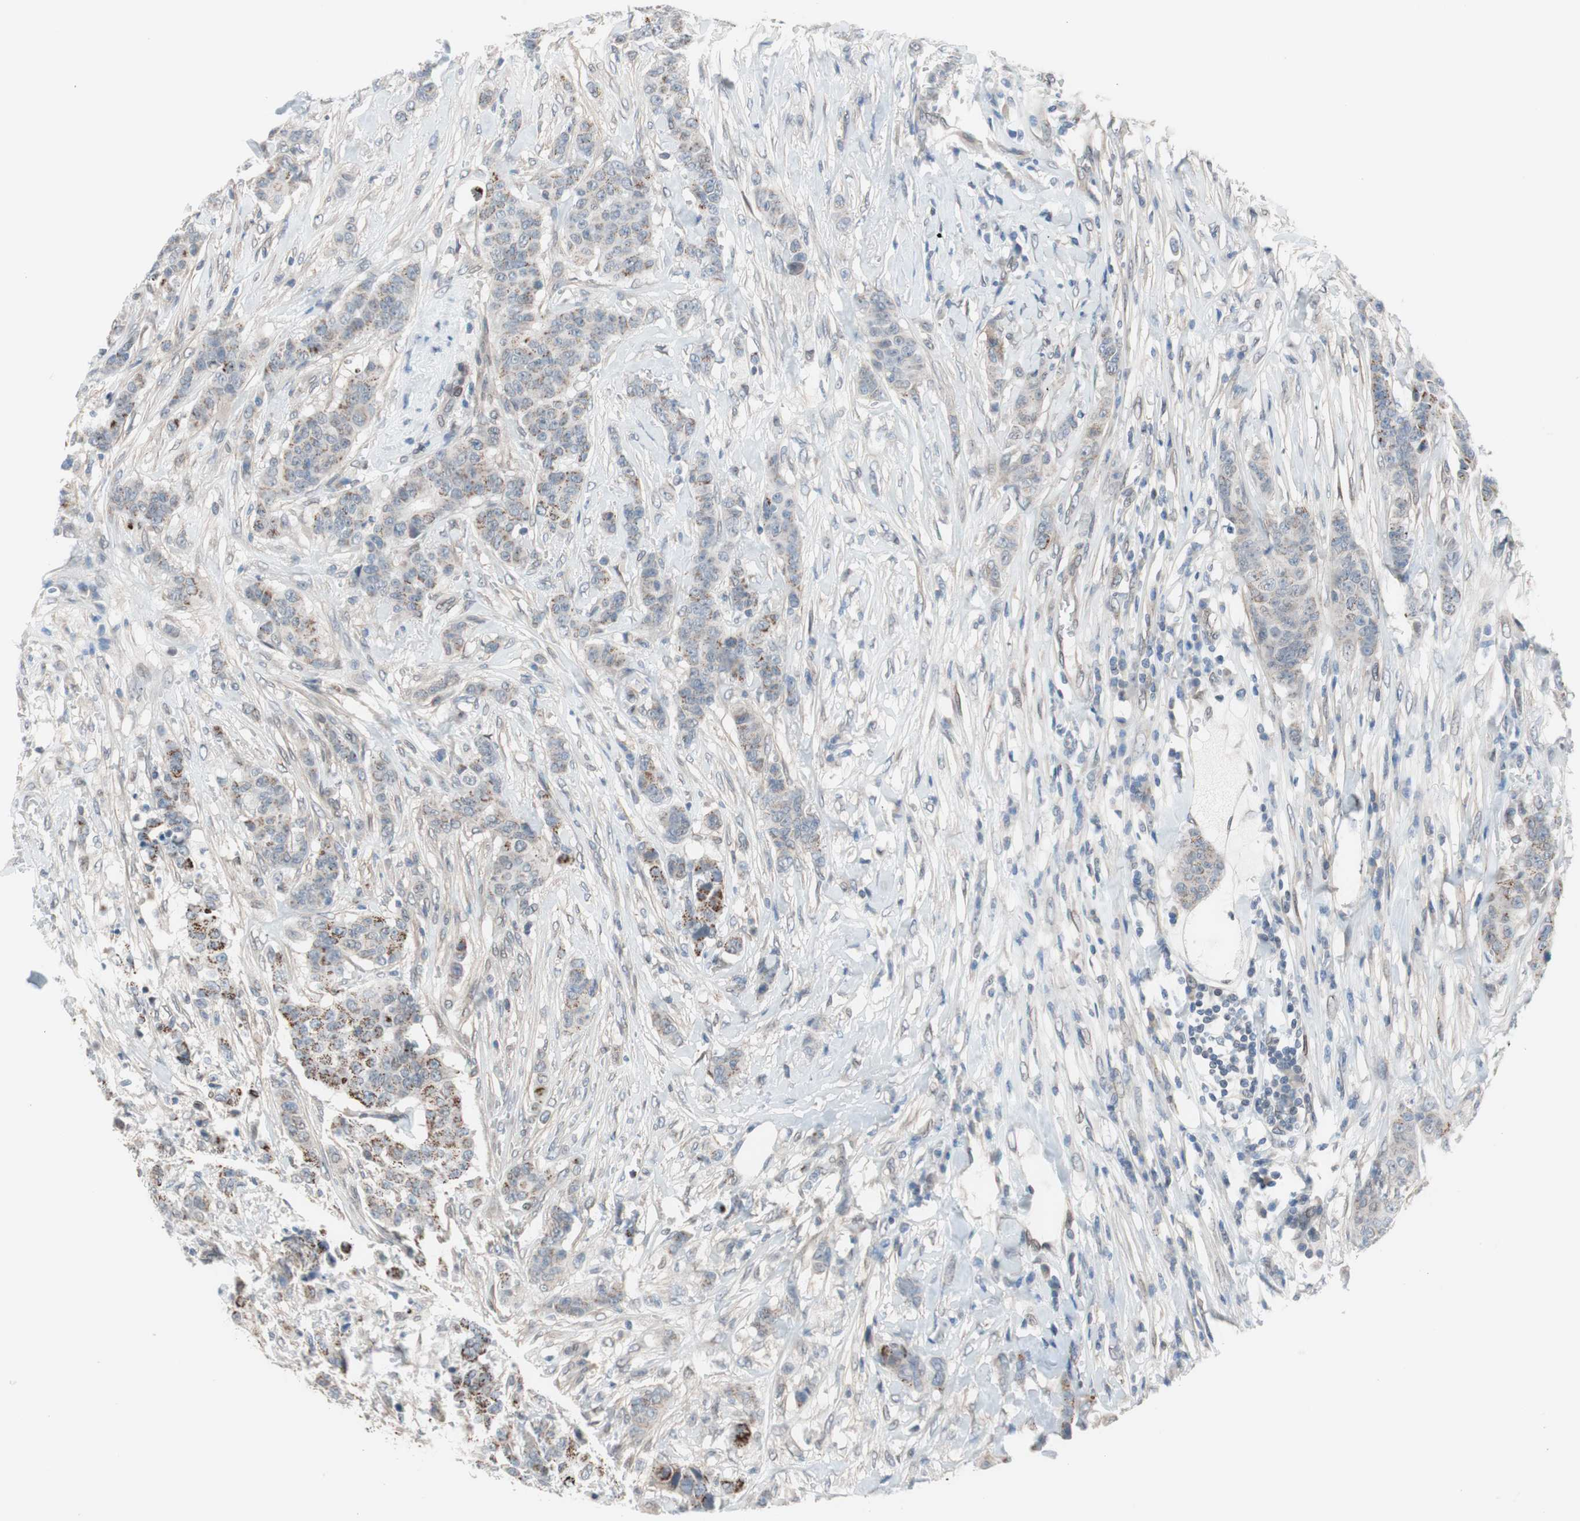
{"staining": {"intensity": "moderate", "quantity": "25%-75%", "location": "cytoplasmic/membranous"}, "tissue": "breast cancer", "cell_type": "Tumor cells", "image_type": "cancer", "snomed": [{"axis": "morphology", "description": "Duct carcinoma"}, {"axis": "topography", "description": "Breast"}], "caption": "High-magnification brightfield microscopy of breast infiltrating ductal carcinoma stained with DAB (3,3'-diaminobenzidine) (brown) and counterstained with hematoxylin (blue). tumor cells exhibit moderate cytoplasmic/membranous positivity is identified in about25%-75% of cells.", "gene": "ARNT2", "patient": {"sex": "female", "age": 40}}